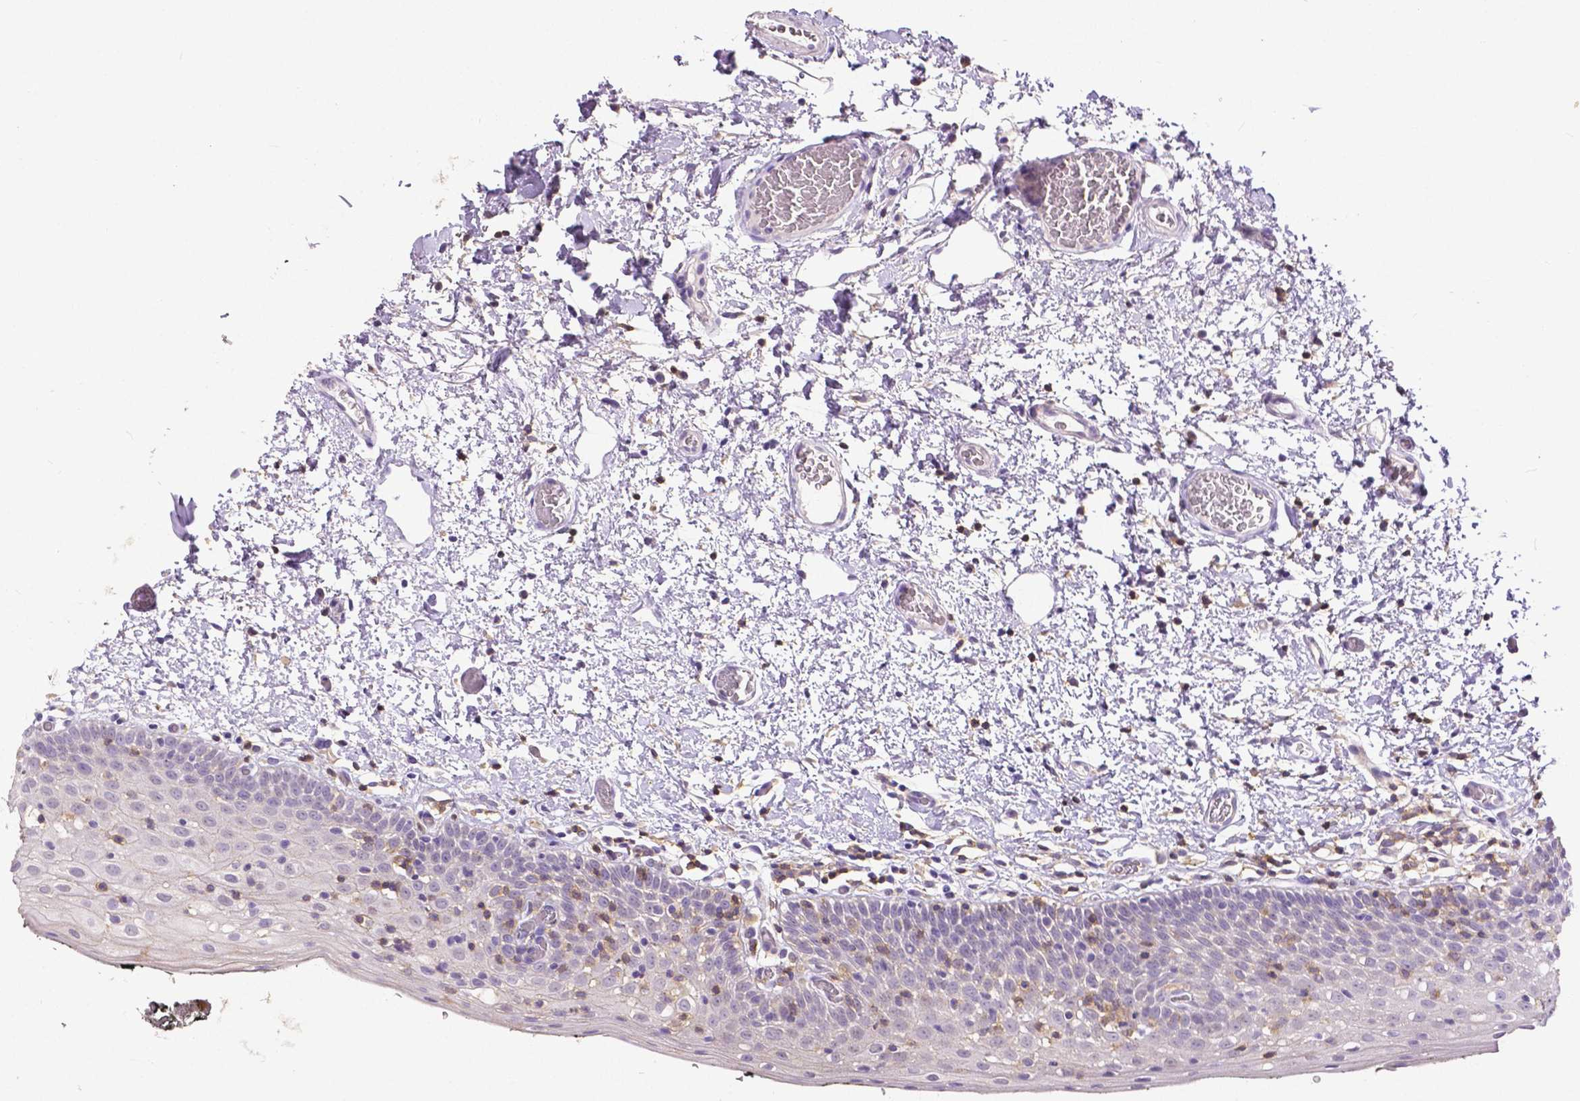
{"staining": {"intensity": "negative", "quantity": "none", "location": "none"}, "tissue": "oral mucosa", "cell_type": "Squamous epithelial cells", "image_type": "normal", "snomed": [{"axis": "morphology", "description": "Normal tissue, NOS"}, {"axis": "morphology", "description": "Squamous cell carcinoma, NOS"}, {"axis": "topography", "description": "Oral tissue"}, {"axis": "topography", "description": "Head-Neck"}], "caption": "This is an immunohistochemistry (IHC) image of normal human oral mucosa. There is no expression in squamous epithelial cells.", "gene": "CD4", "patient": {"sex": "male", "age": 69}}